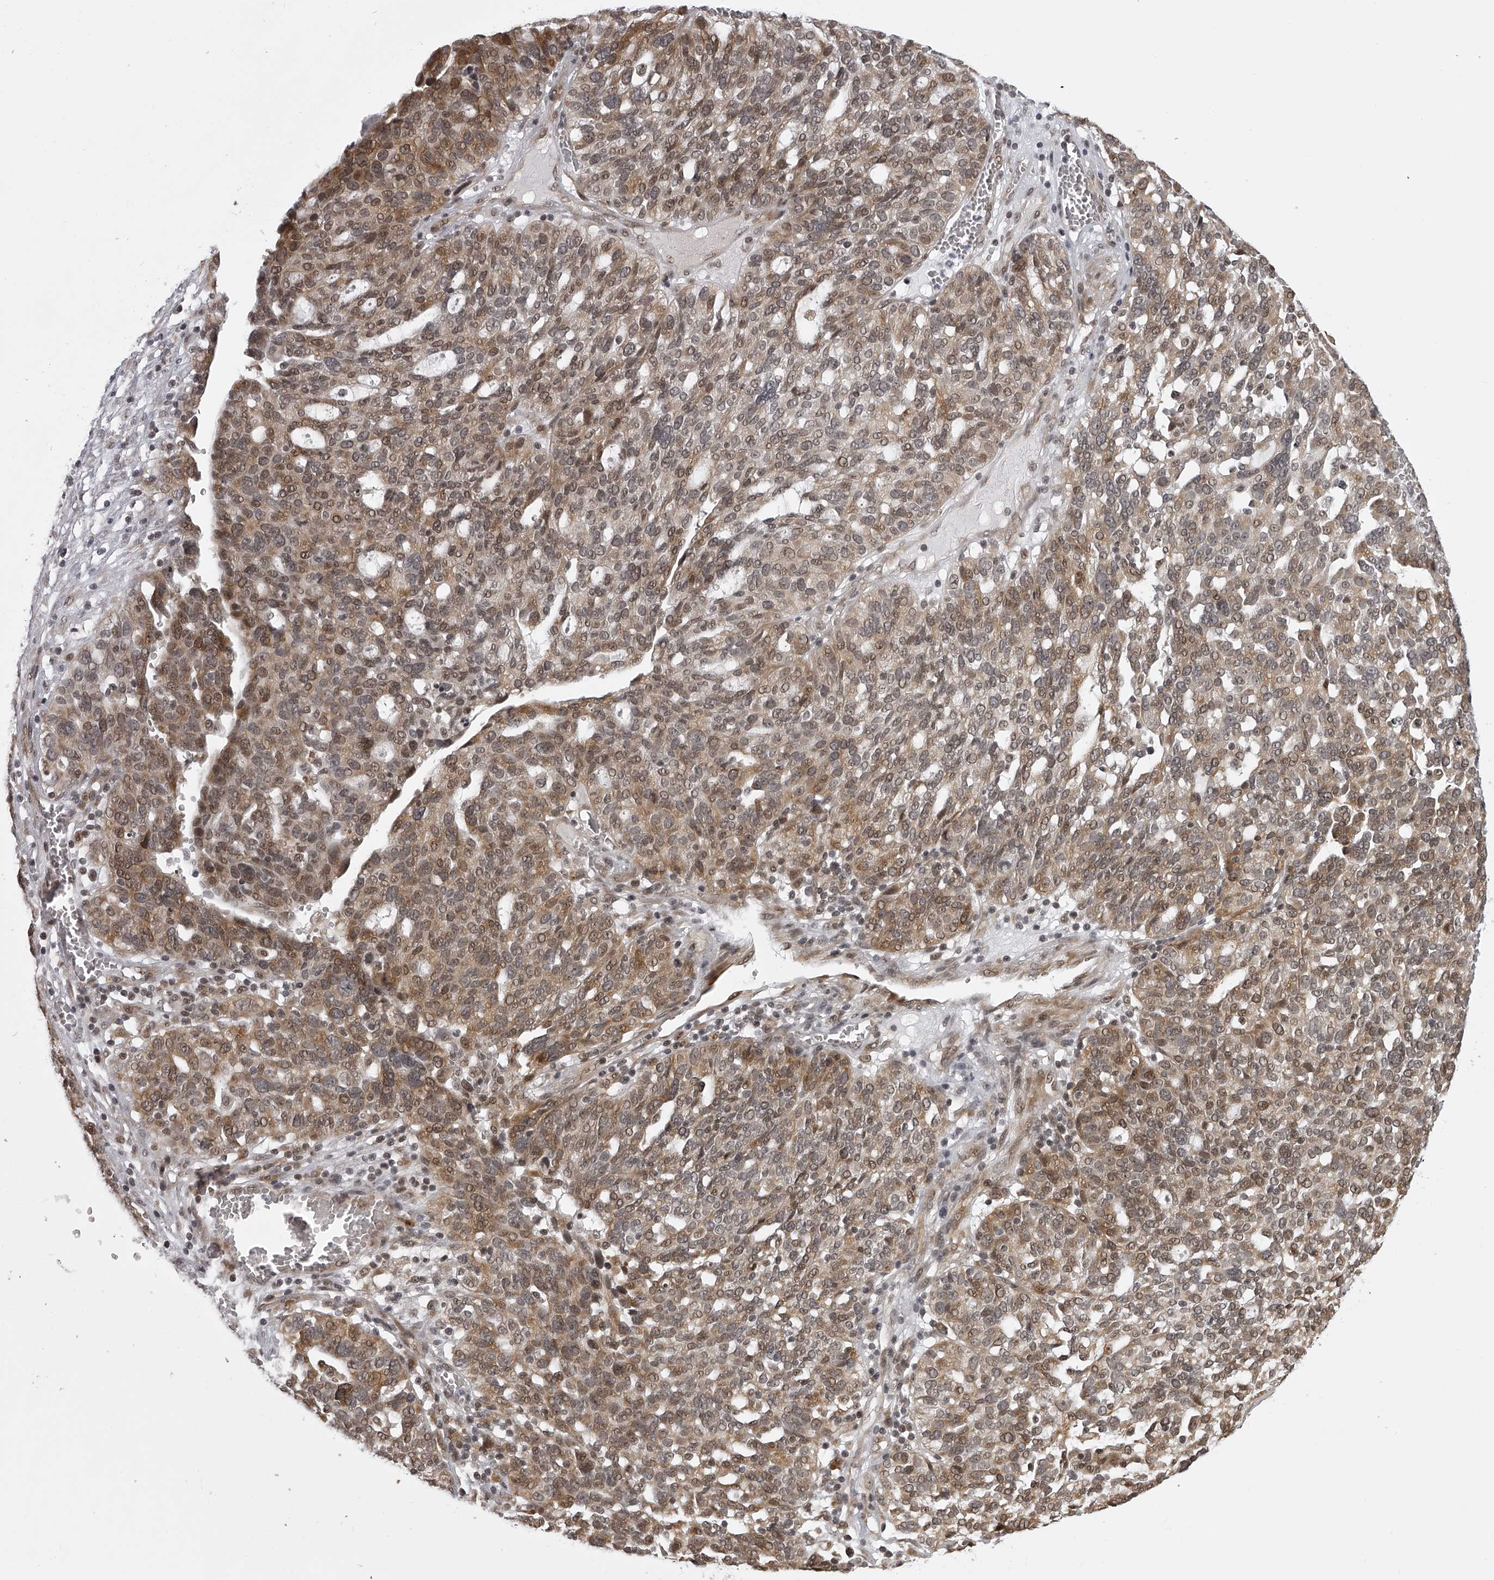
{"staining": {"intensity": "weak", "quantity": ">75%", "location": "cytoplasmic/membranous,nuclear"}, "tissue": "ovarian cancer", "cell_type": "Tumor cells", "image_type": "cancer", "snomed": [{"axis": "morphology", "description": "Cystadenocarcinoma, serous, NOS"}, {"axis": "topography", "description": "Ovary"}], "caption": "This is a micrograph of IHC staining of ovarian serous cystadenocarcinoma, which shows weak expression in the cytoplasmic/membranous and nuclear of tumor cells.", "gene": "ODF2L", "patient": {"sex": "female", "age": 59}}